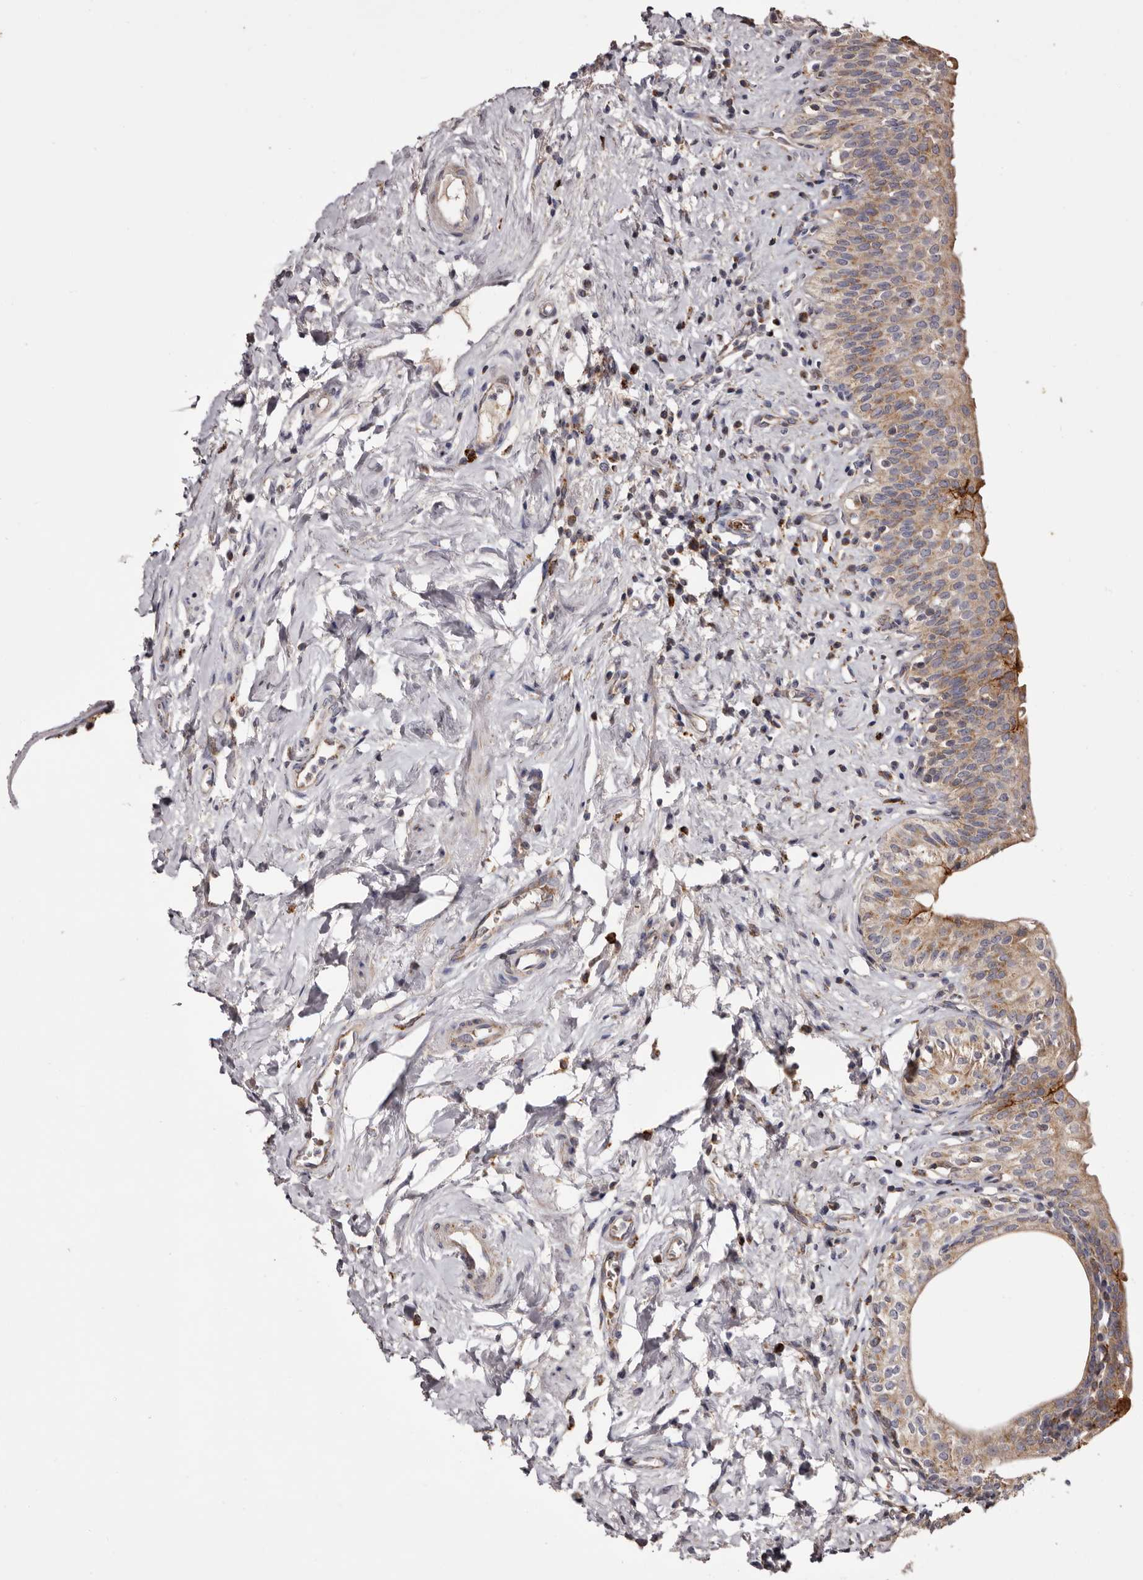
{"staining": {"intensity": "moderate", "quantity": ">75%", "location": "cytoplasmic/membranous"}, "tissue": "urinary bladder", "cell_type": "Urothelial cells", "image_type": "normal", "snomed": [{"axis": "morphology", "description": "Normal tissue, NOS"}, {"axis": "topography", "description": "Urinary bladder"}], "caption": "Immunohistochemical staining of normal urinary bladder reveals medium levels of moderate cytoplasmic/membranous positivity in about >75% of urothelial cells.", "gene": "MECR", "patient": {"sex": "male", "age": 83}}